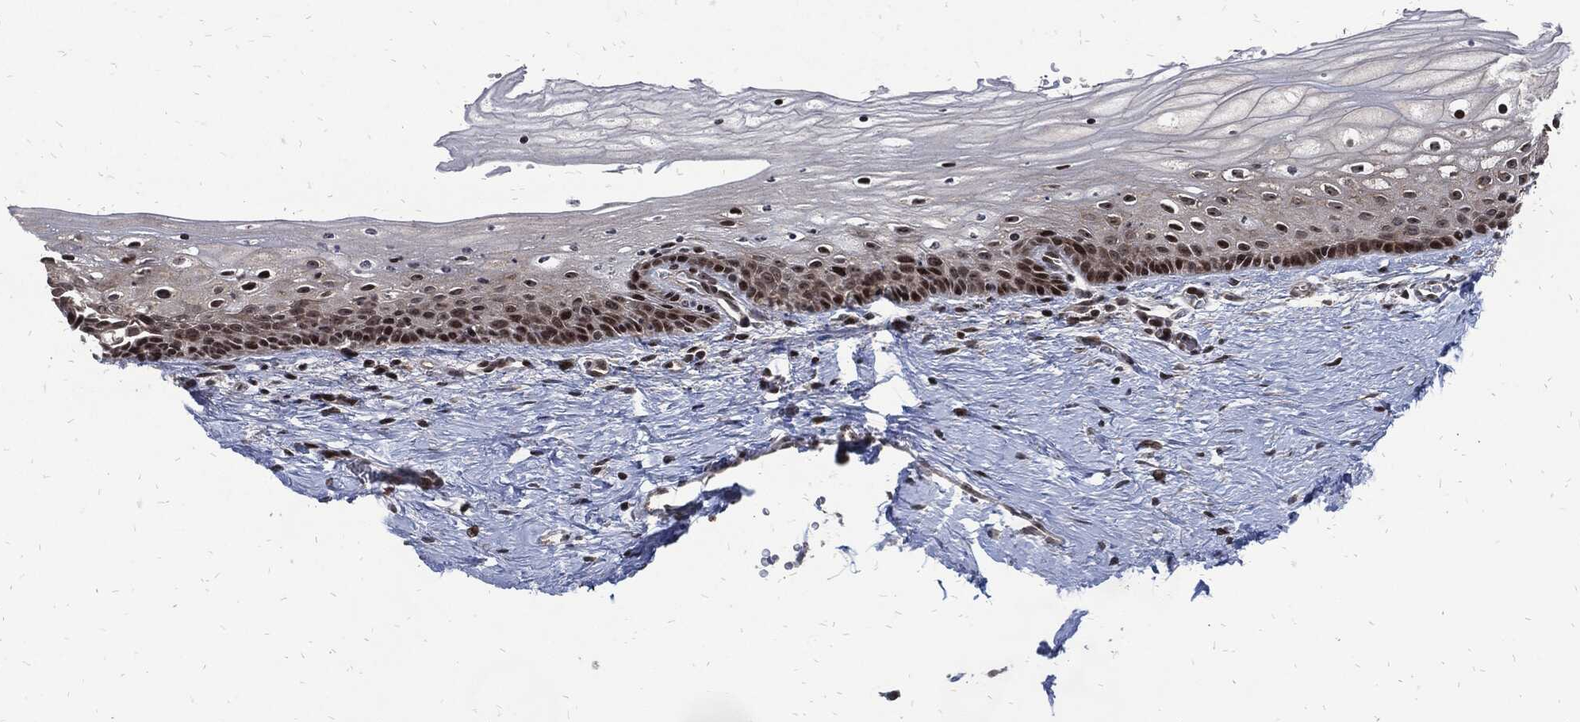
{"staining": {"intensity": "strong", "quantity": "25%-75%", "location": "nuclear"}, "tissue": "vagina", "cell_type": "Squamous epithelial cells", "image_type": "normal", "snomed": [{"axis": "morphology", "description": "Normal tissue, NOS"}, {"axis": "topography", "description": "Vagina"}], "caption": "This image demonstrates immunohistochemistry (IHC) staining of unremarkable human vagina, with high strong nuclear positivity in about 25%-75% of squamous epithelial cells.", "gene": "ZNF775", "patient": {"sex": "female", "age": 32}}